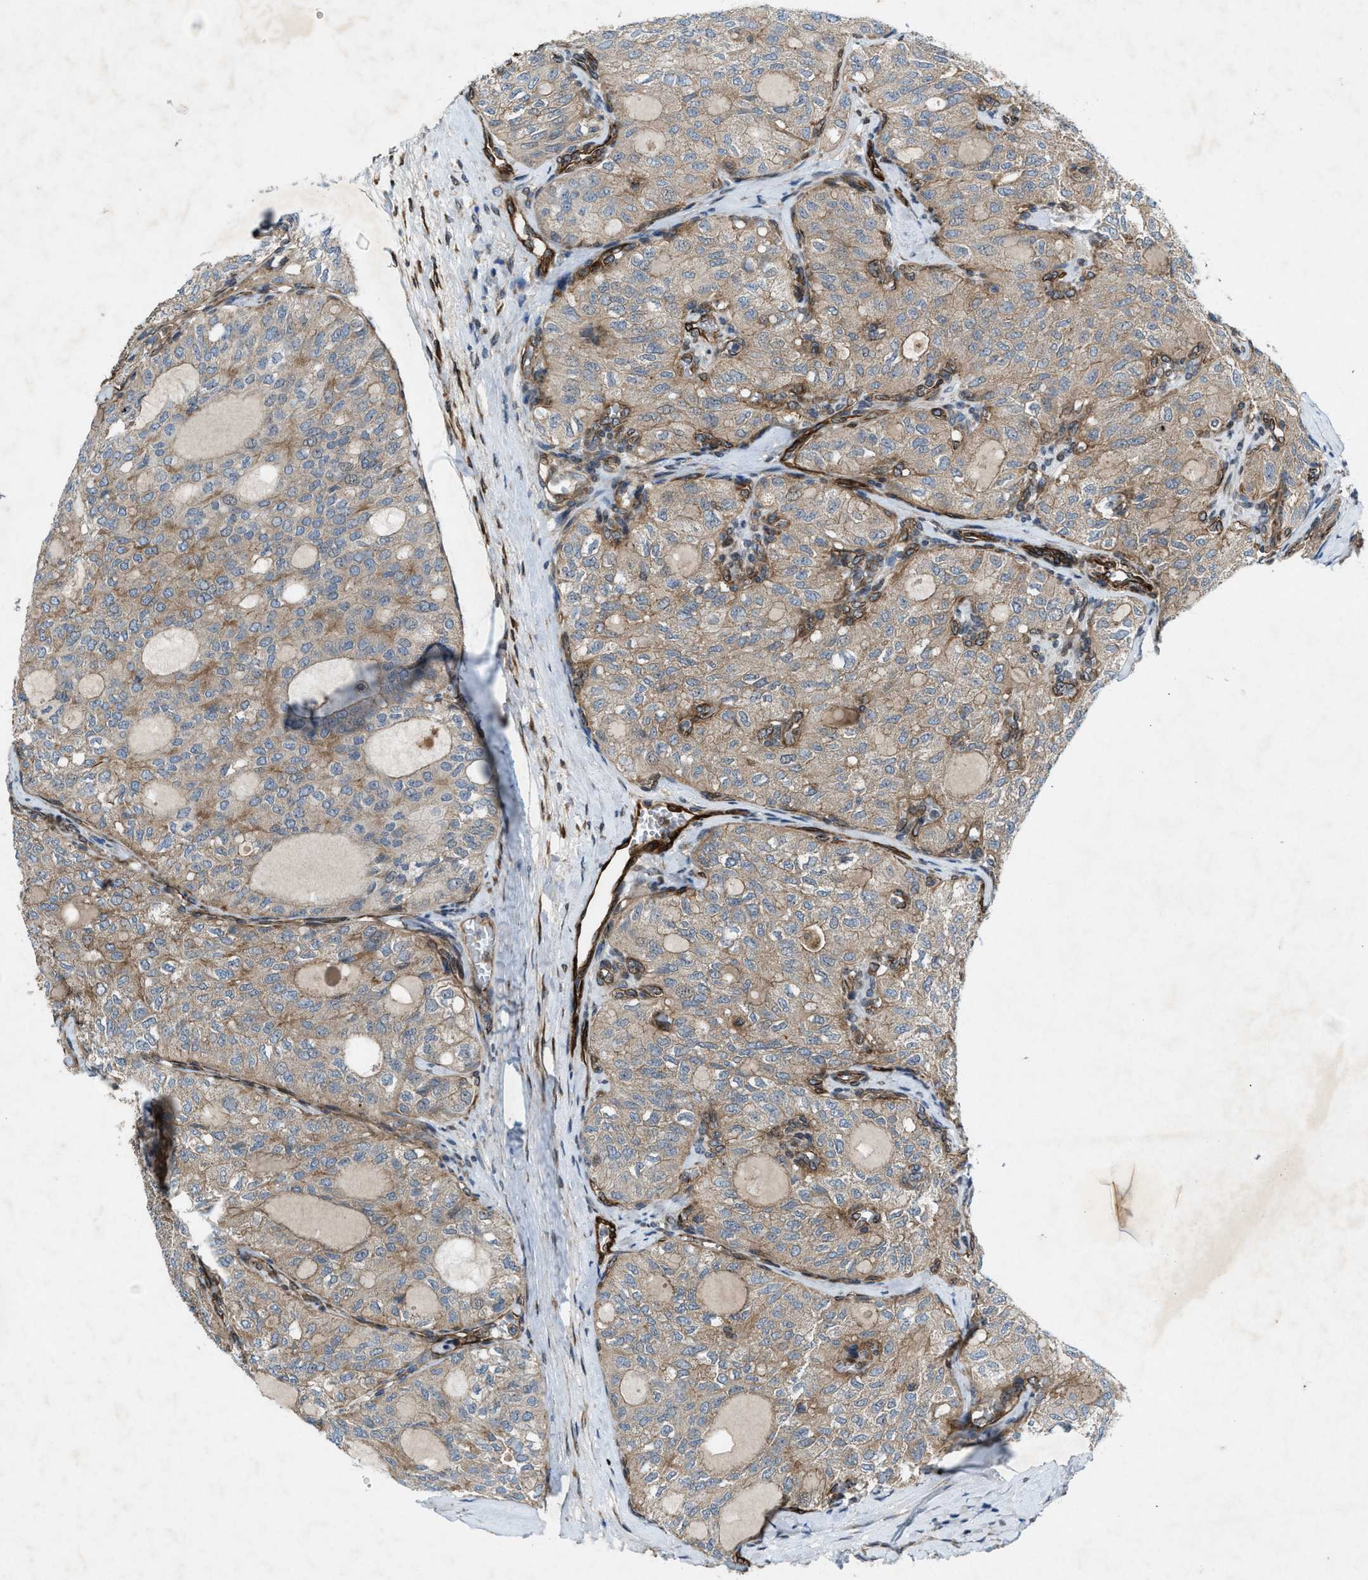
{"staining": {"intensity": "weak", "quantity": ">75%", "location": "cytoplasmic/membranous"}, "tissue": "thyroid cancer", "cell_type": "Tumor cells", "image_type": "cancer", "snomed": [{"axis": "morphology", "description": "Follicular adenoma carcinoma, NOS"}, {"axis": "topography", "description": "Thyroid gland"}], "caption": "This is a micrograph of IHC staining of follicular adenoma carcinoma (thyroid), which shows weak positivity in the cytoplasmic/membranous of tumor cells.", "gene": "URGCP", "patient": {"sex": "male", "age": 75}}